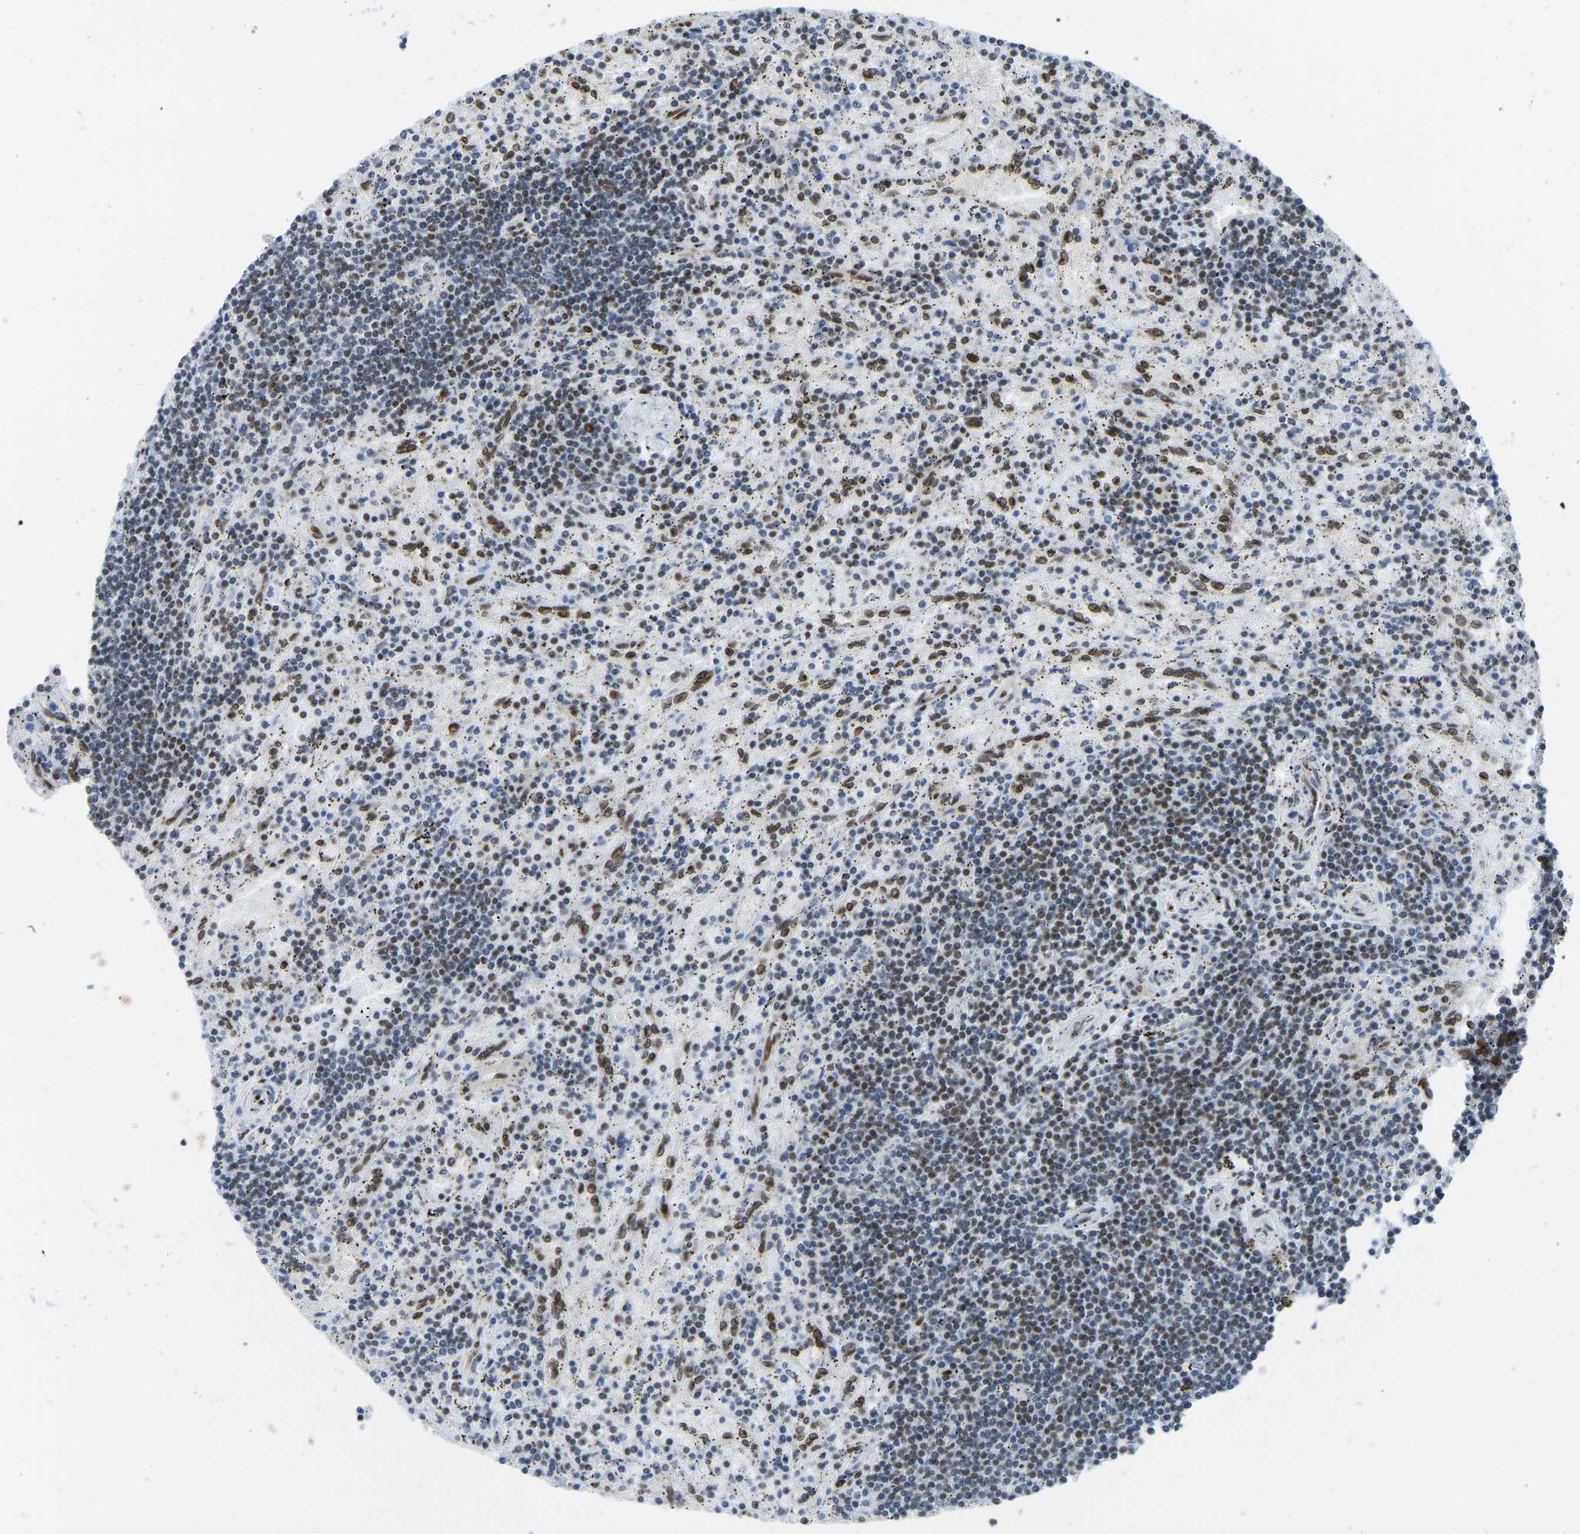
{"staining": {"intensity": "moderate", "quantity": "25%-75%", "location": "nuclear"}, "tissue": "lymphoma", "cell_type": "Tumor cells", "image_type": "cancer", "snomed": [{"axis": "morphology", "description": "Malignant lymphoma, non-Hodgkin's type, Low grade"}, {"axis": "topography", "description": "Spleen"}], "caption": "Protein expression analysis of human lymphoma reveals moderate nuclear staining in about 25%-75% of tumor cells.", "gene": "FOXK1", "patient": {"sex": "male", "age": 76}}